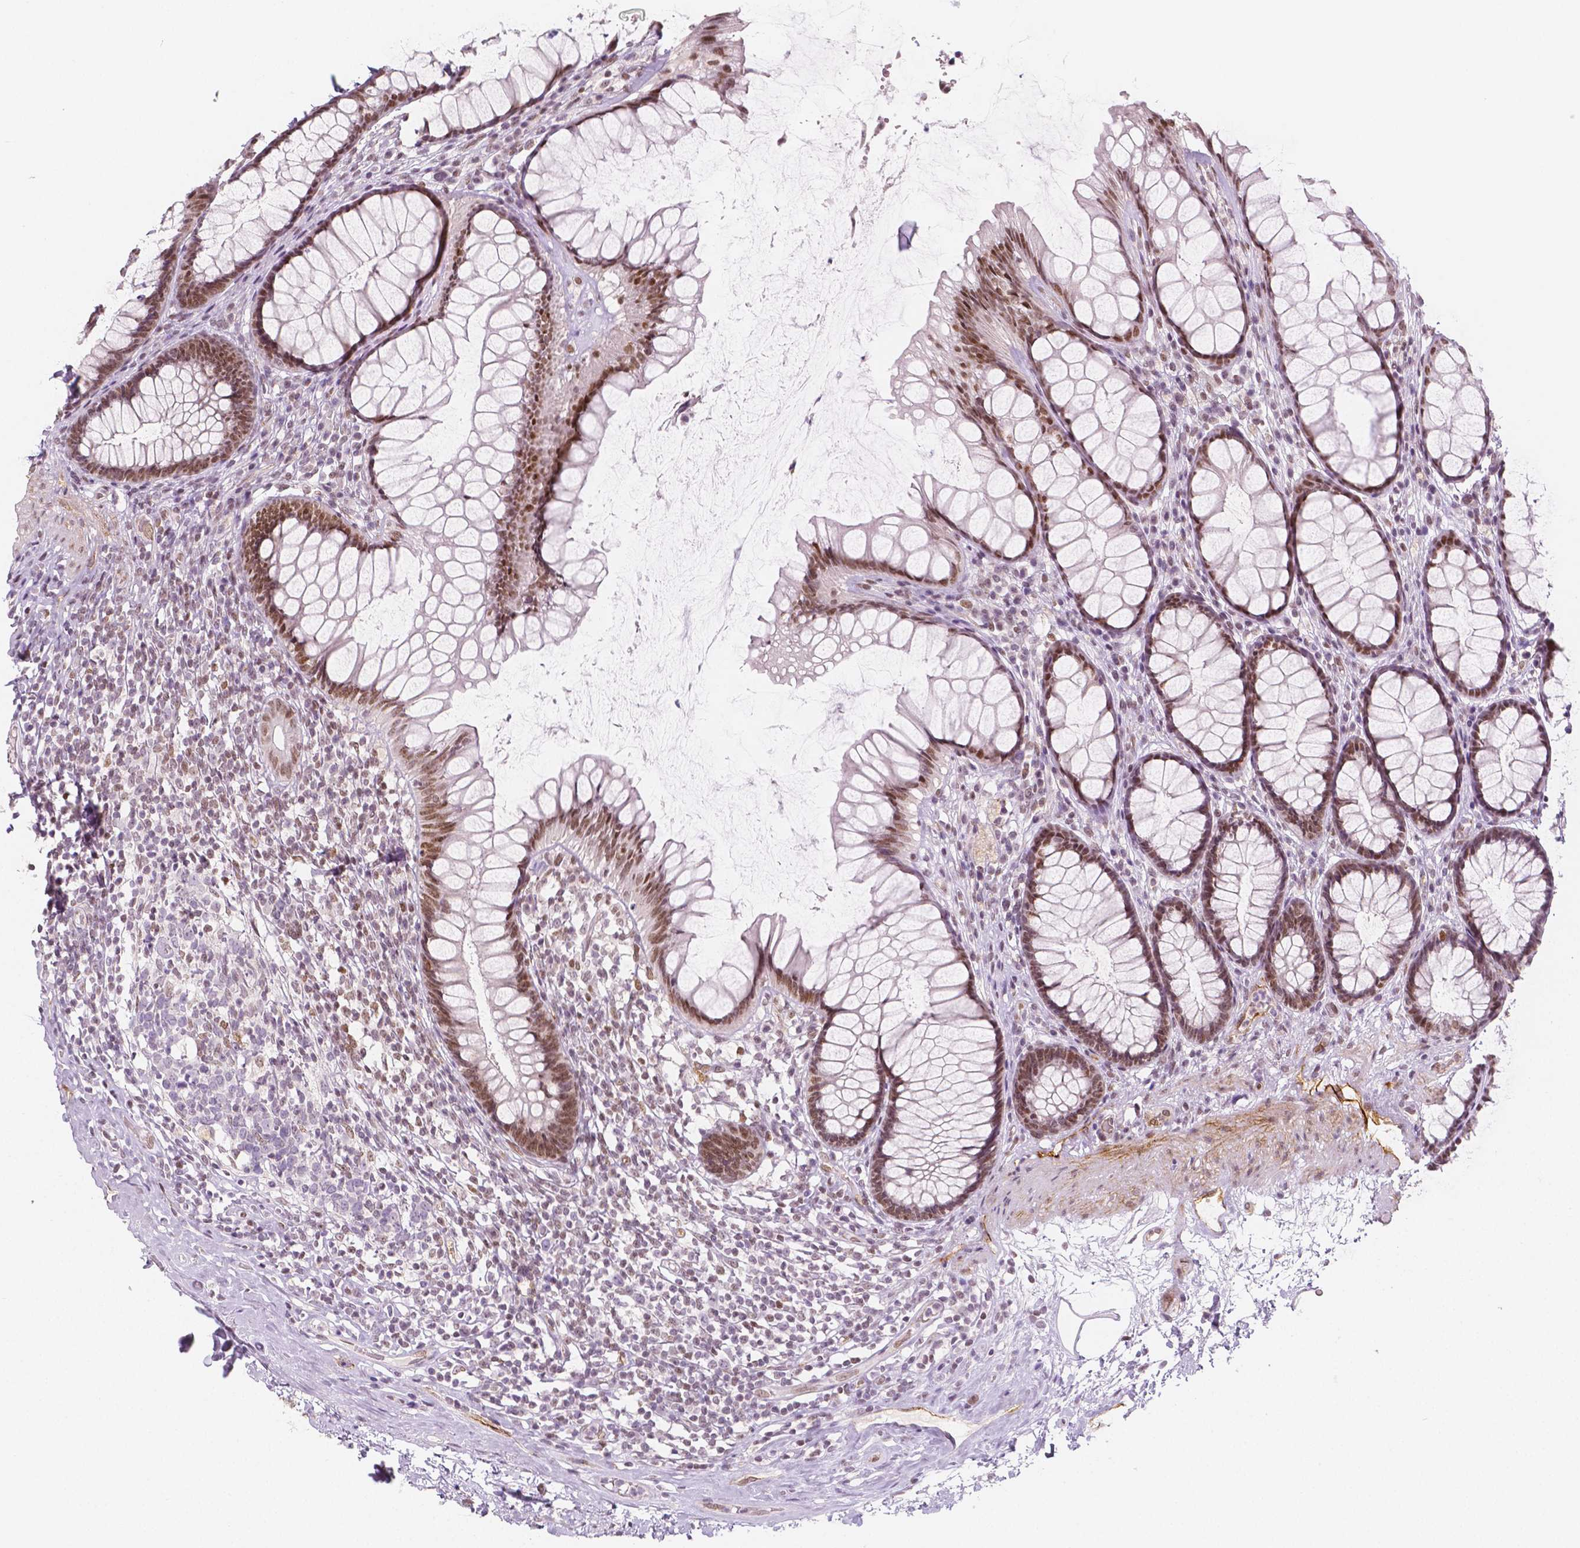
{"staining": {"intensity": "moderate", "quantity": ">75%", "location": "nuclear"}, "tissue": "rectum", "cell_type": "Glandular cells", "image_type": "normal", "snomed": [{"axis": "morphology", "description": "Normal tissue, NOS"}, {"axis": "topography", "description": "Rectum"}], "caption": "Rectum stained with immunohistochemistry (IHC) demonstrates moderate nuclear positivity in about >75% of glandular cells.", "gene": "KDM5B", "patient": {"sex": "male", "age": 72}}